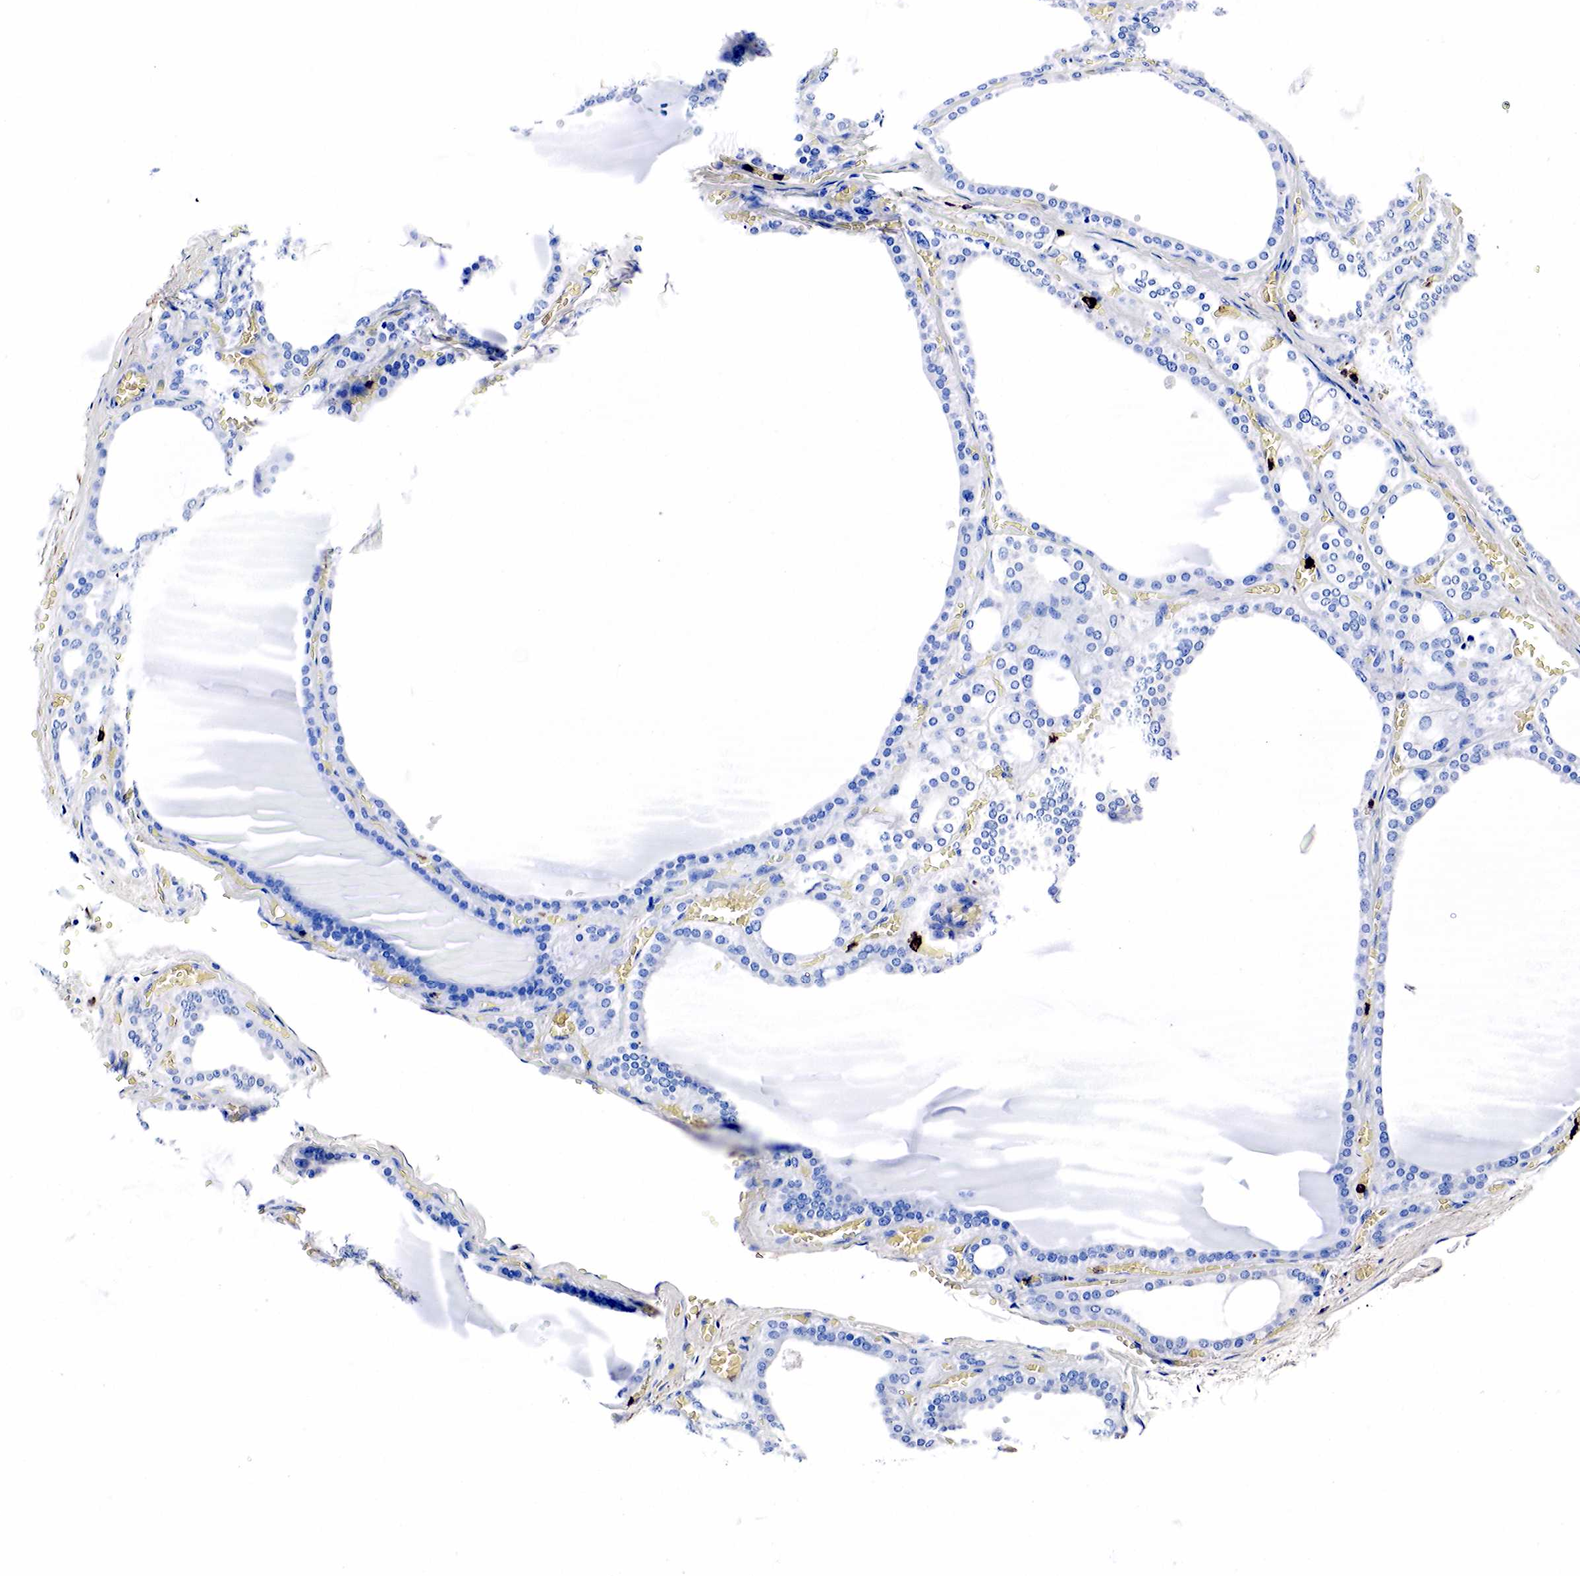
{"staining": {"intensity": "negative", "quantity": "none", "location": "none"}, "tissue": "thyroid gland", "cell_type": "Glandular cells", "image_type": "normal", "snomed": [{"axis": "morphology", "description": "Normal tissue, NOS"}, {"axis": "topography", "description": "Thyroid gland"}], "caption": "Immunohistochemistry (IHC) photomicrograph of normal human thyroid gland stained for a protein (brown), which shows no staining in glandular cells. (Brightfield microscopy of DAB IHC at high magnification).", "gene": "LYZ", "patient": {"sex": "female", "age": 55}}